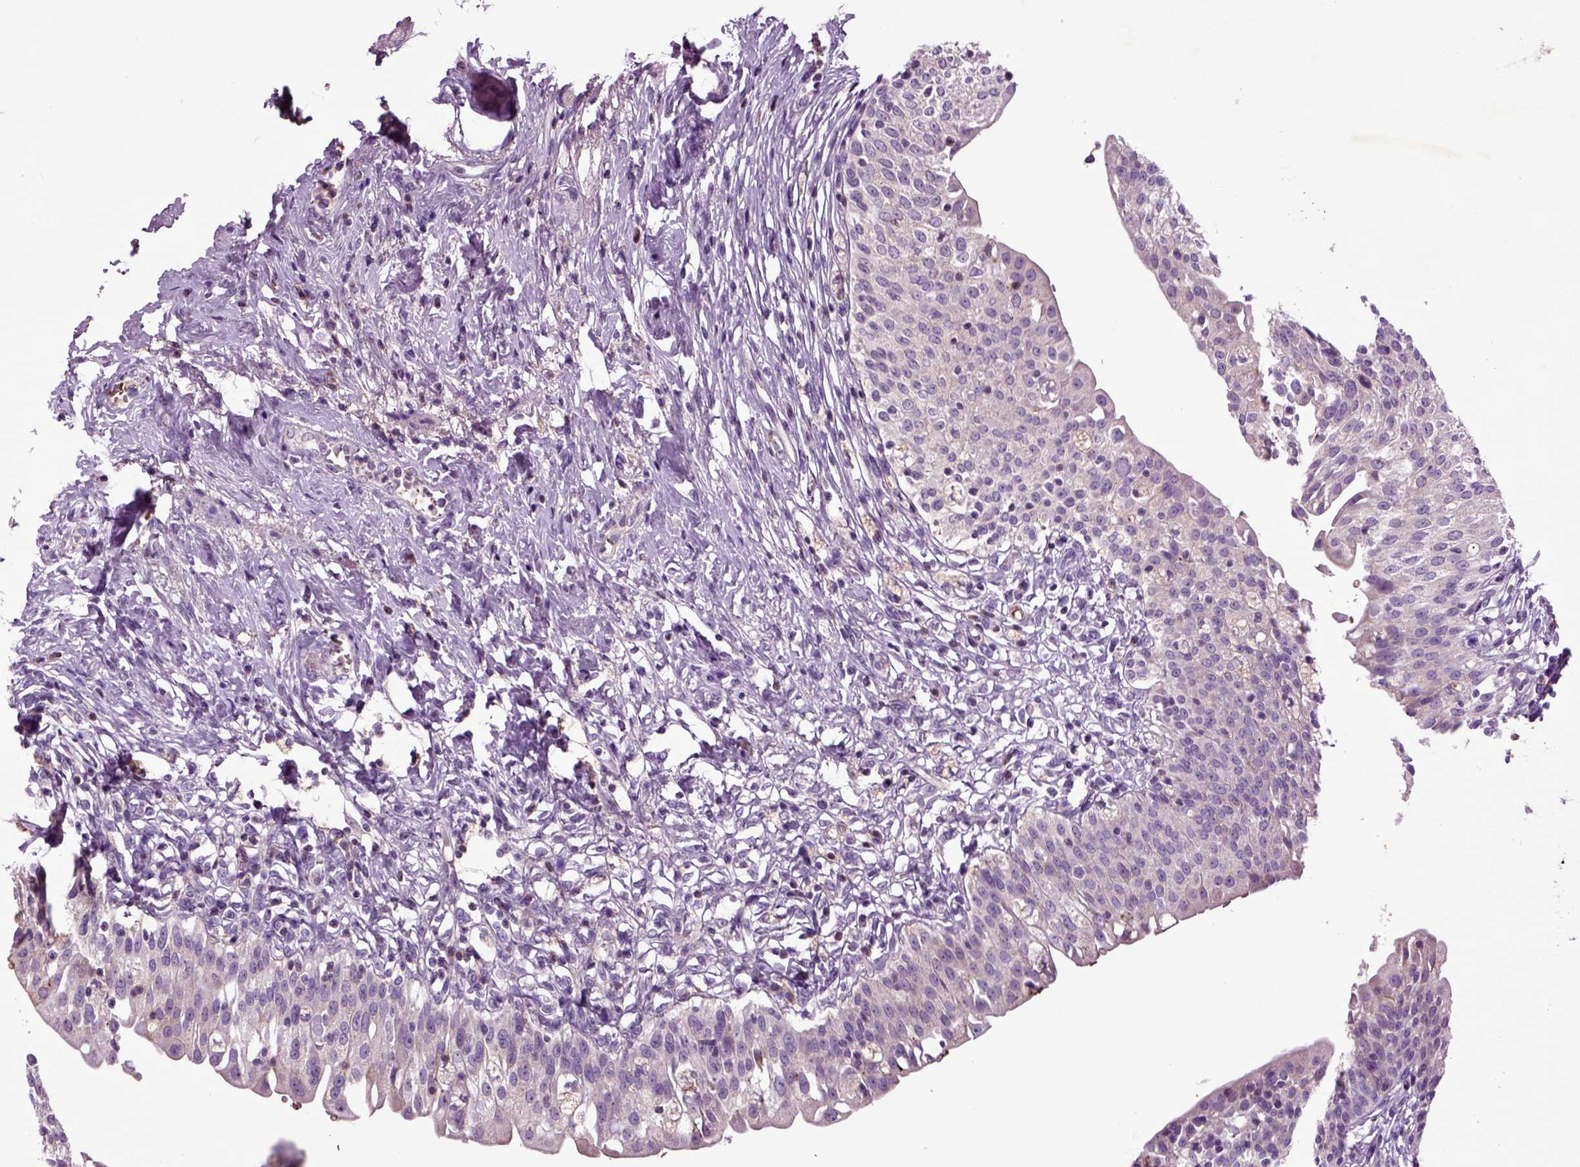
{"staining": {"intensity": "negative", "quantity": "none", "location": "none"}, "tissue": "urinary bladder", "cell_type": "Urothelial cells", "image_type": "normal", "snomed": [{"axis": "morphology", "description": "Normal tissue, NOS"}, {"axis": "topography", "description": "Urinary bladder"}], "caption": "Immunohistochemistry (IHC) image of benign urinary bladder stained for a protein (brown), which reveals no staining in urothelial cells.", "gene": "SPON1", "patient": {"sex": "male", "age": 76}}